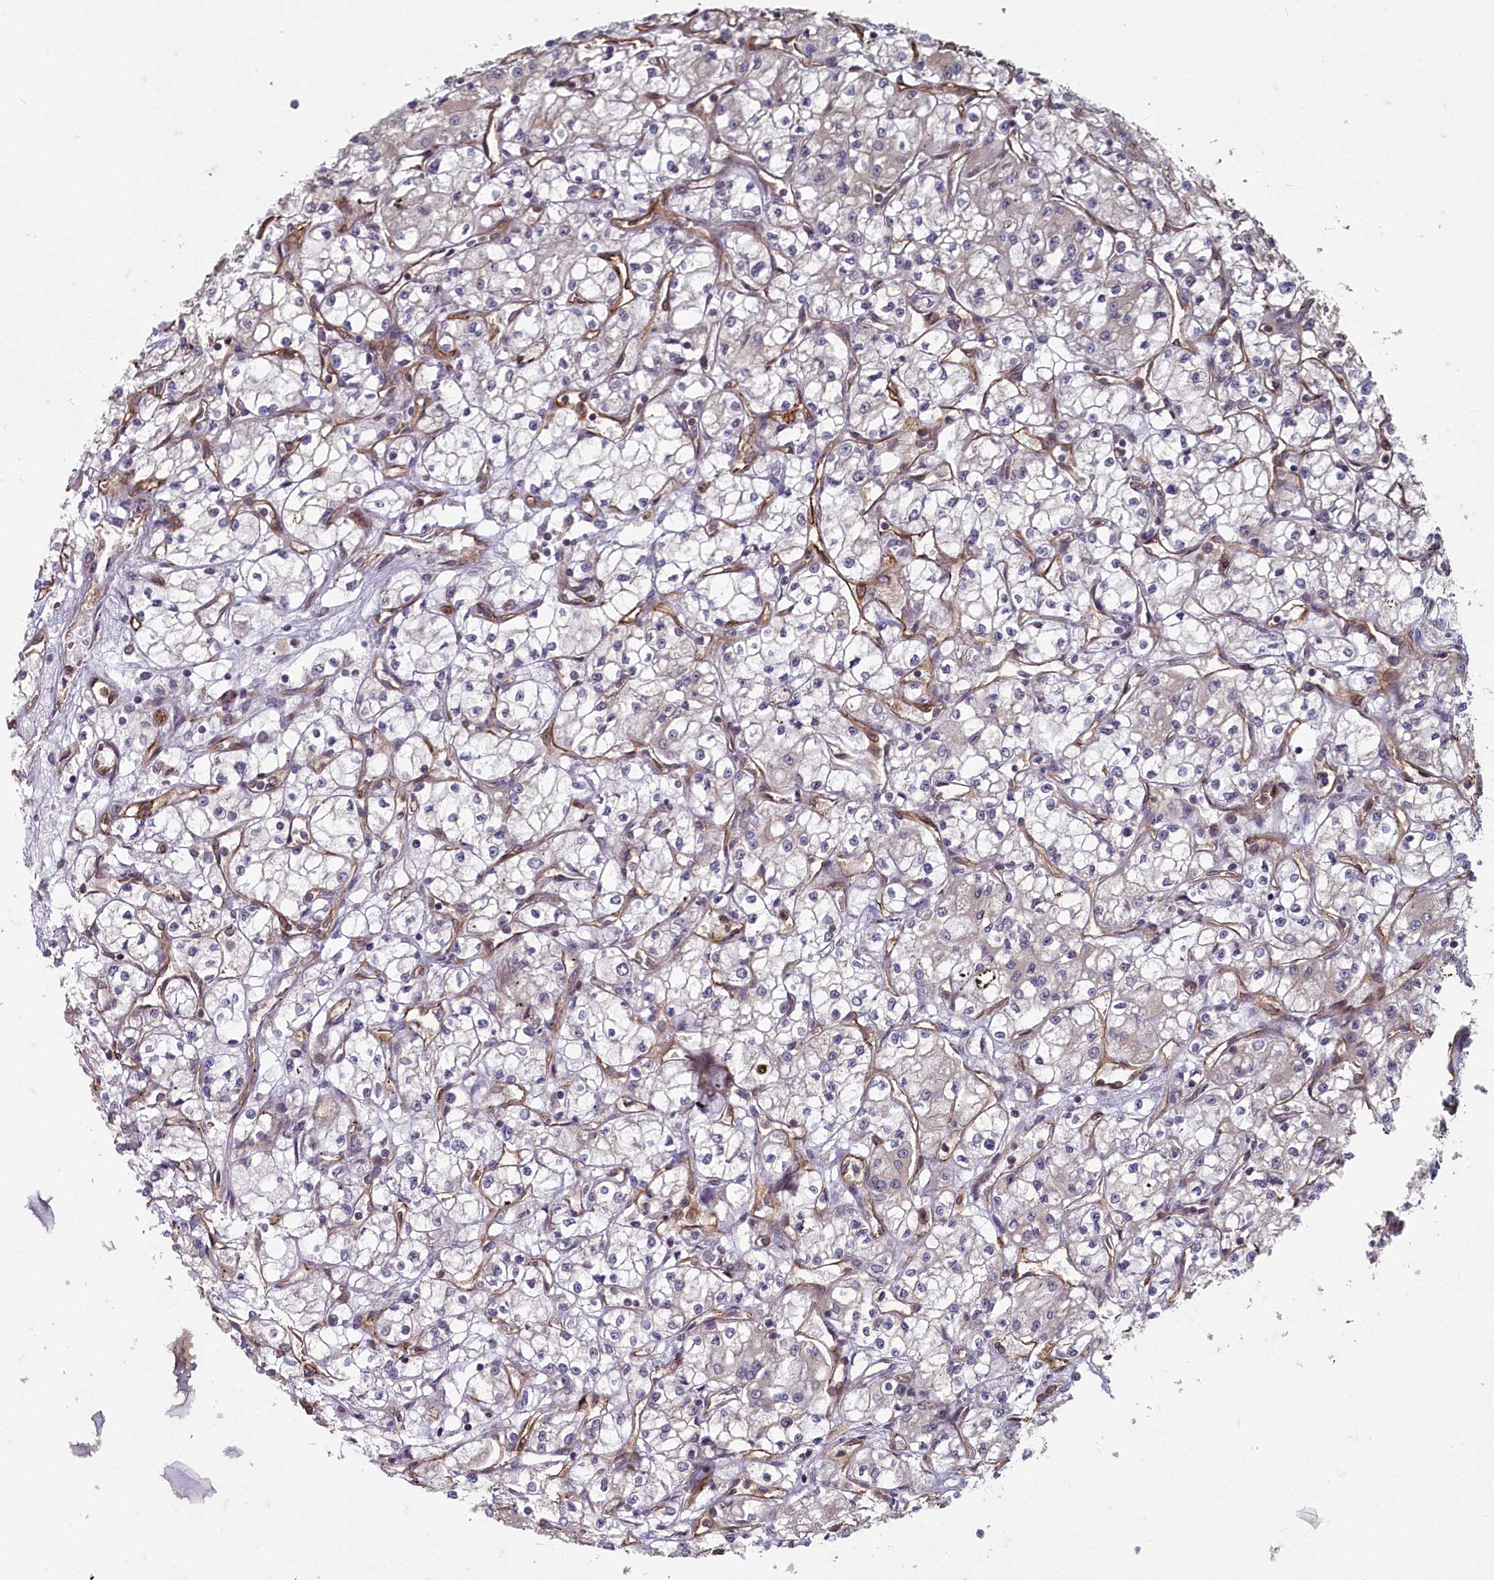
{"staining": {"intensity": "negative", "quantity": "none", "location": "none"}, "tissue": "renal cancer", "cell_type": "Tumor cells", "image_type": "cancer", "snomed": [{"axis": "morphology", "description": "Adenocarcinoma, NOS"}, {"axis": "topography", "description": "Kidney"}], "caption": "Immunohistochemistry (IHC) photomicrograph of neoplastic tissue: renal adenocarcinoma stained with DAB displays no significant protein staining in tumor cells.", "gene": "TSPYL4", "patient": {"sex": "male", "age": 59}}